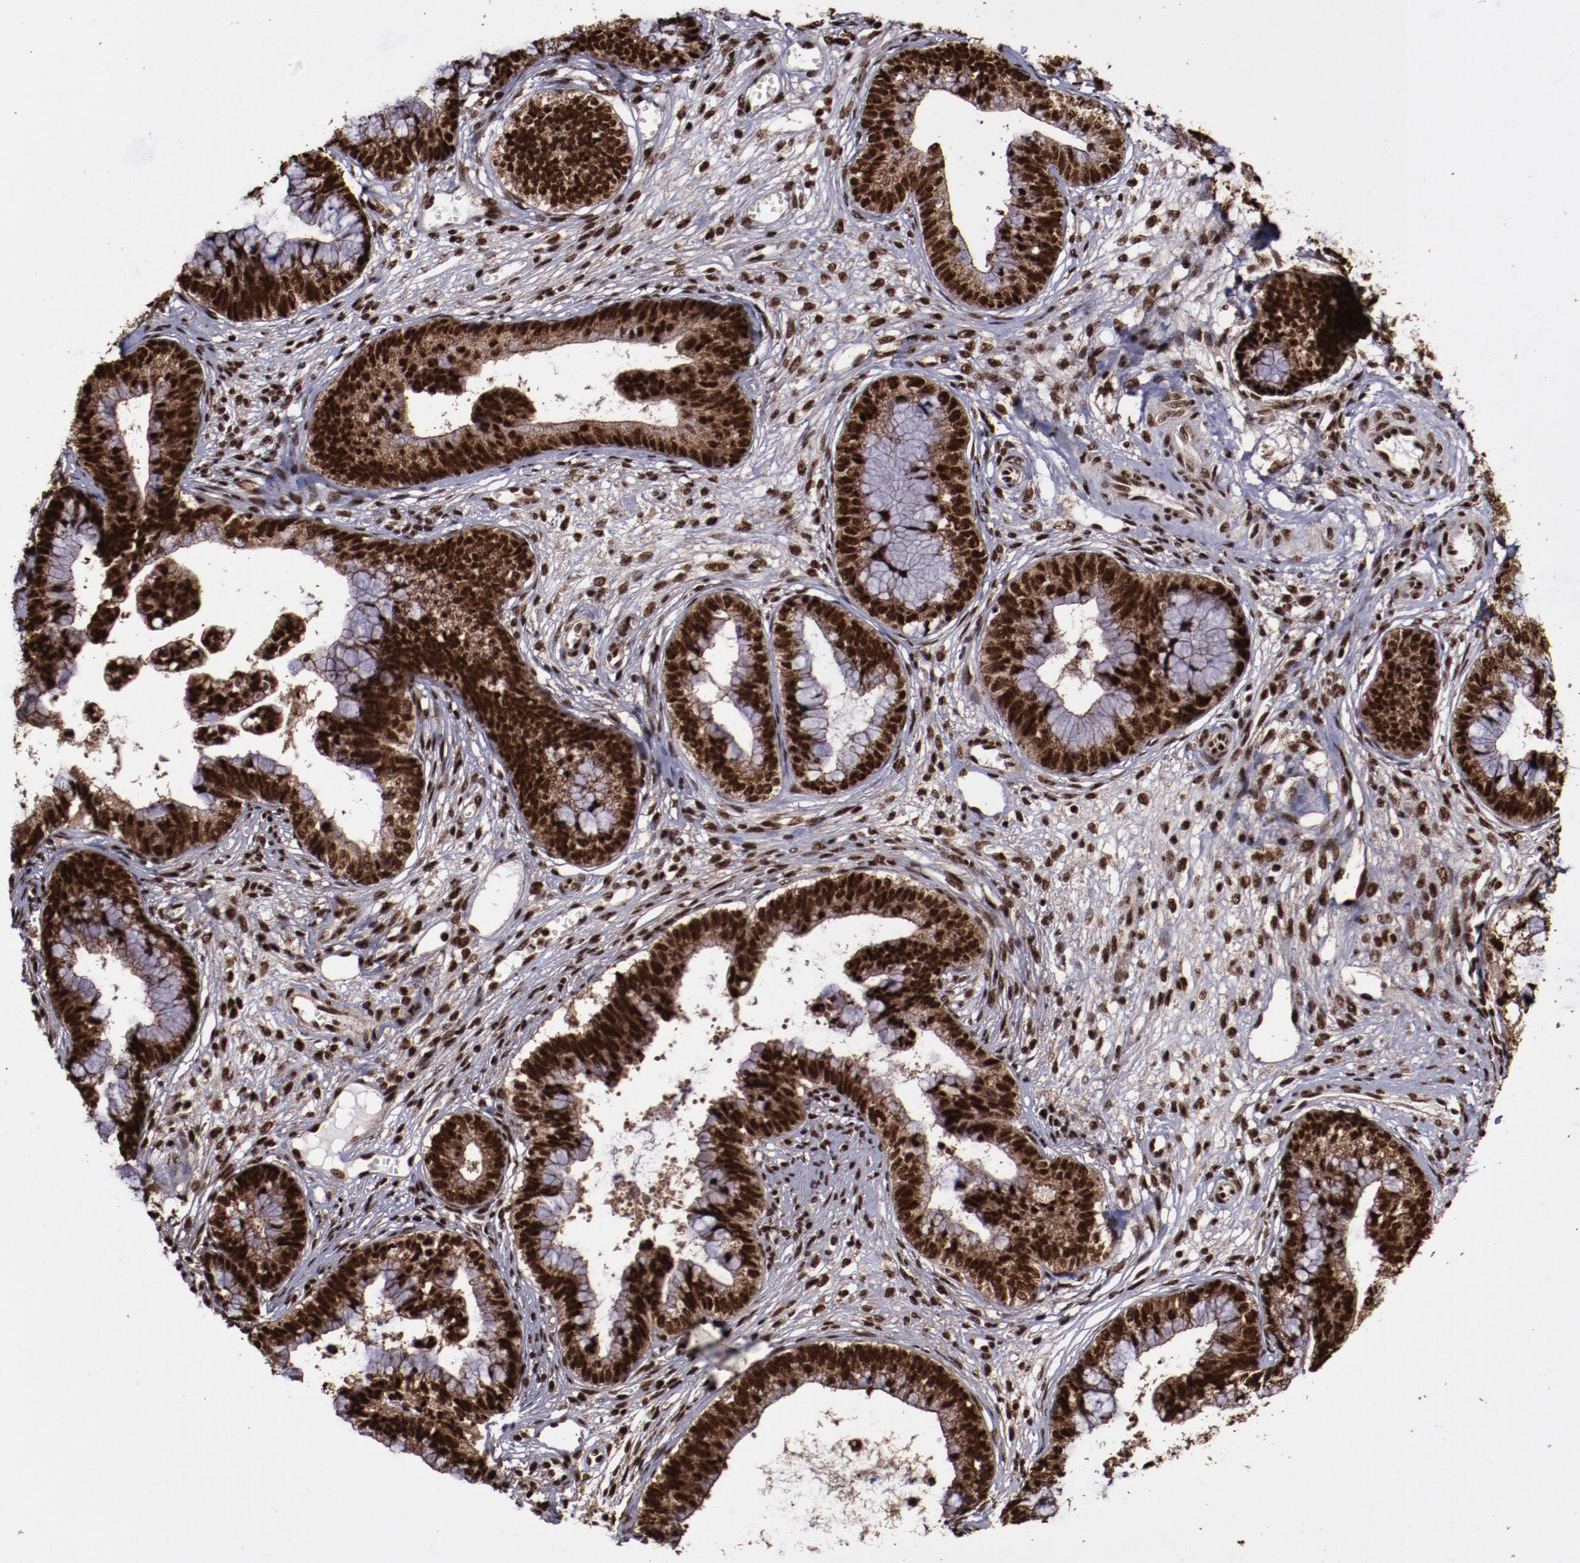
{"staining": {"intensity": "strong", "quantity": ">75%", "location": "cytoplasmic/membranous,nuclear"}, "tissue": "cervical cancer", "cell_type": "Tumor cells", "image_type": "cancer", "snomed": [{"axis": "morphology", "description": "Adenocarcinoma, NOS"}, {"axis": "topography", "description": "Cervix"}], "caption": "Adenocarcinoma (cervical) stained for a protein demonstrates strong cytoplasmic/membranous and nuclear positivity in tumor cells.", "gene": "SNW1", "patient": {"sex": "female", "age": 44}}